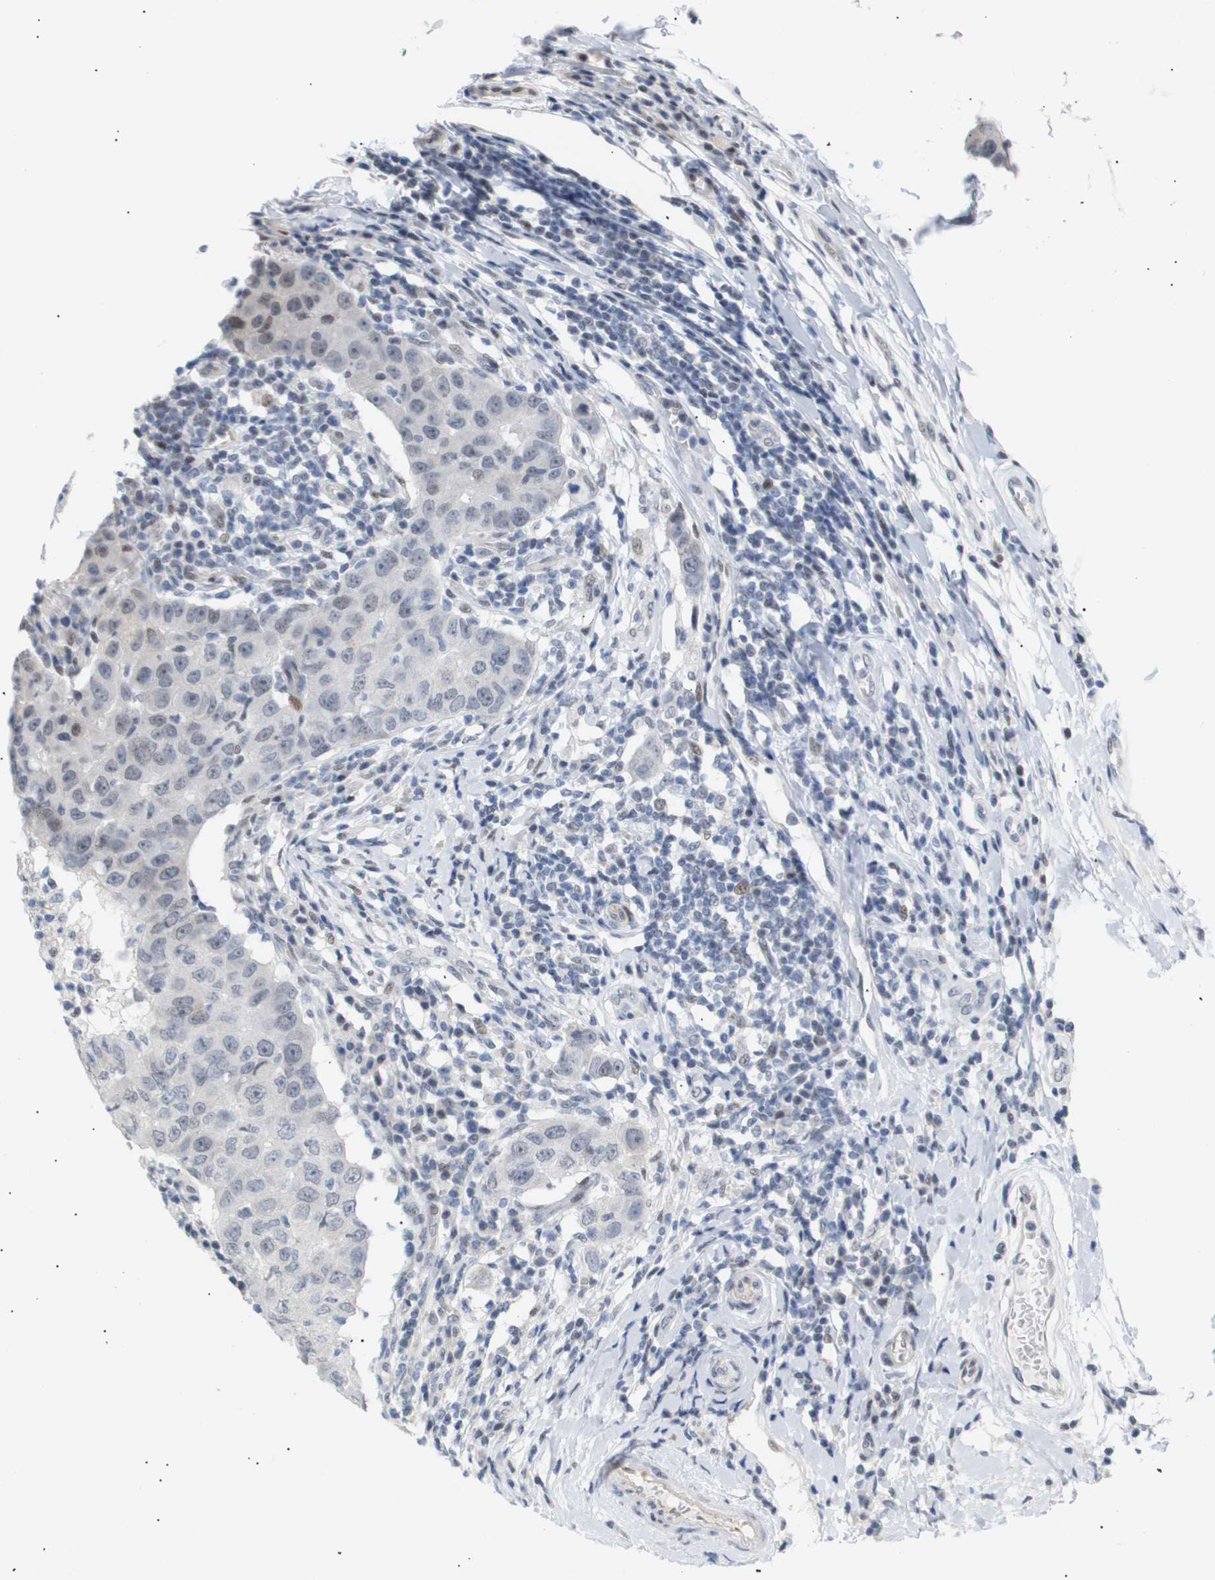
{"staining": {"intensity": "negative", "quantity": "none", "location": "none"}, "tissue": "breast cancer", "cell_type": "Tumor cells", "image_type": "cancer", "snomed": [{"axis": "morphology", "description": "Duct carcinoma"}, {"axis": "topography", "description": "Breast"}], "caption": "The photomicrograph shows no staining of tumor cells in breast cancer.", "gene": "PPARD", "patient": {"sex": "female", "age": 27}}